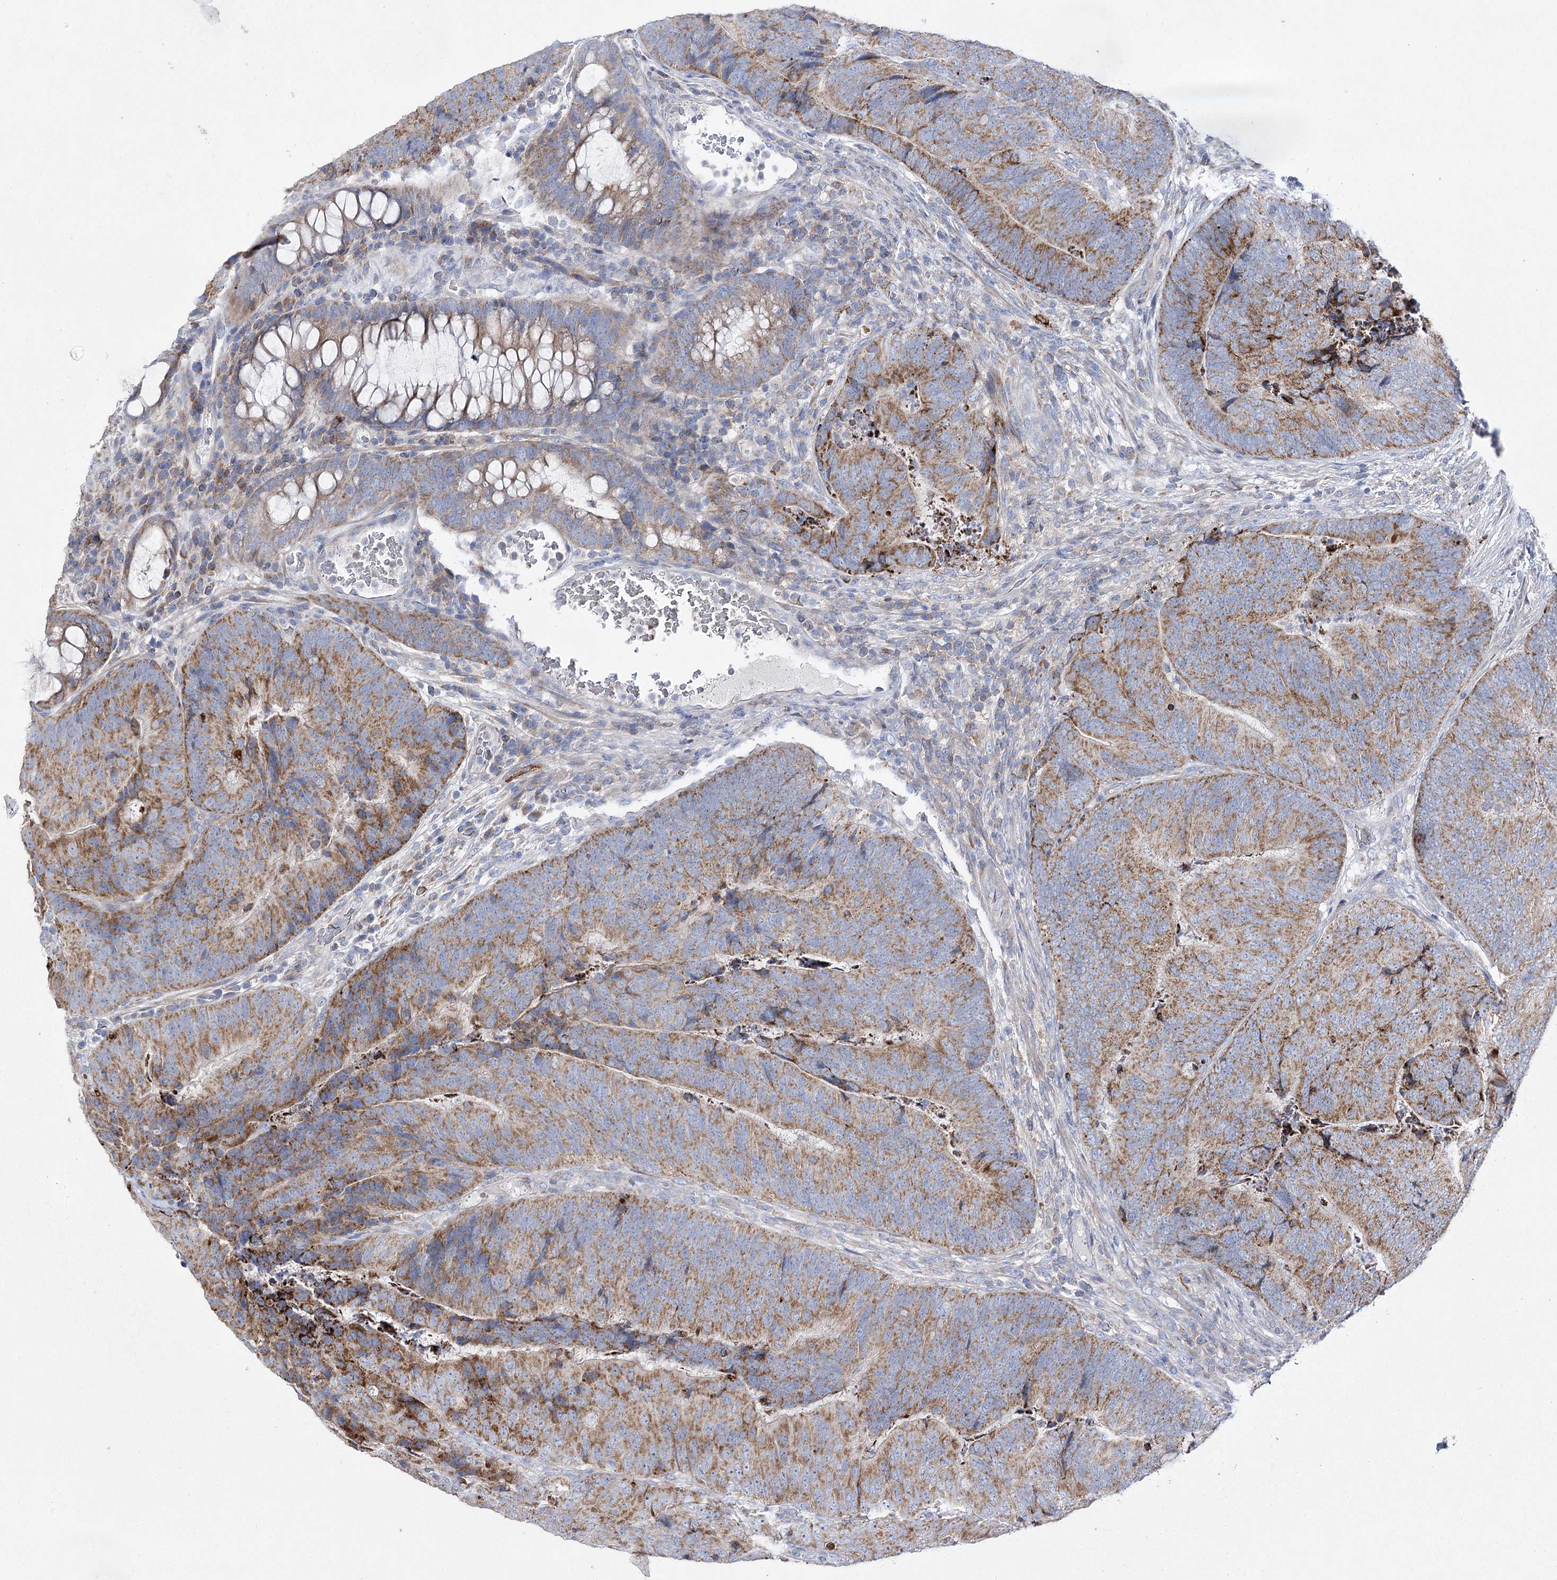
{"staining": {"intensity": "moderate", "quantity": ">75%", "location": "cytoplasmic/membranous"}, "tissue": "colorectal cancer", "cell_type": "Tumor cells", "image_type": "cancer", "snomed": [{"axis": "morphology", "description": "Adenocarcinoma, NOS"}, {"axis": "topography", "description": "Colon"}], "caption": "Colorectal cancer was stained to show a protein in brown. There is medium levels of moderate cytoplasmic/membranous staining in approximately >75% of tumor cells. (brown staining indicates protein expression, while blue staining denotes nuclei).", "gene": "COX15", "patient": {"sex": "female", "age": 67}}